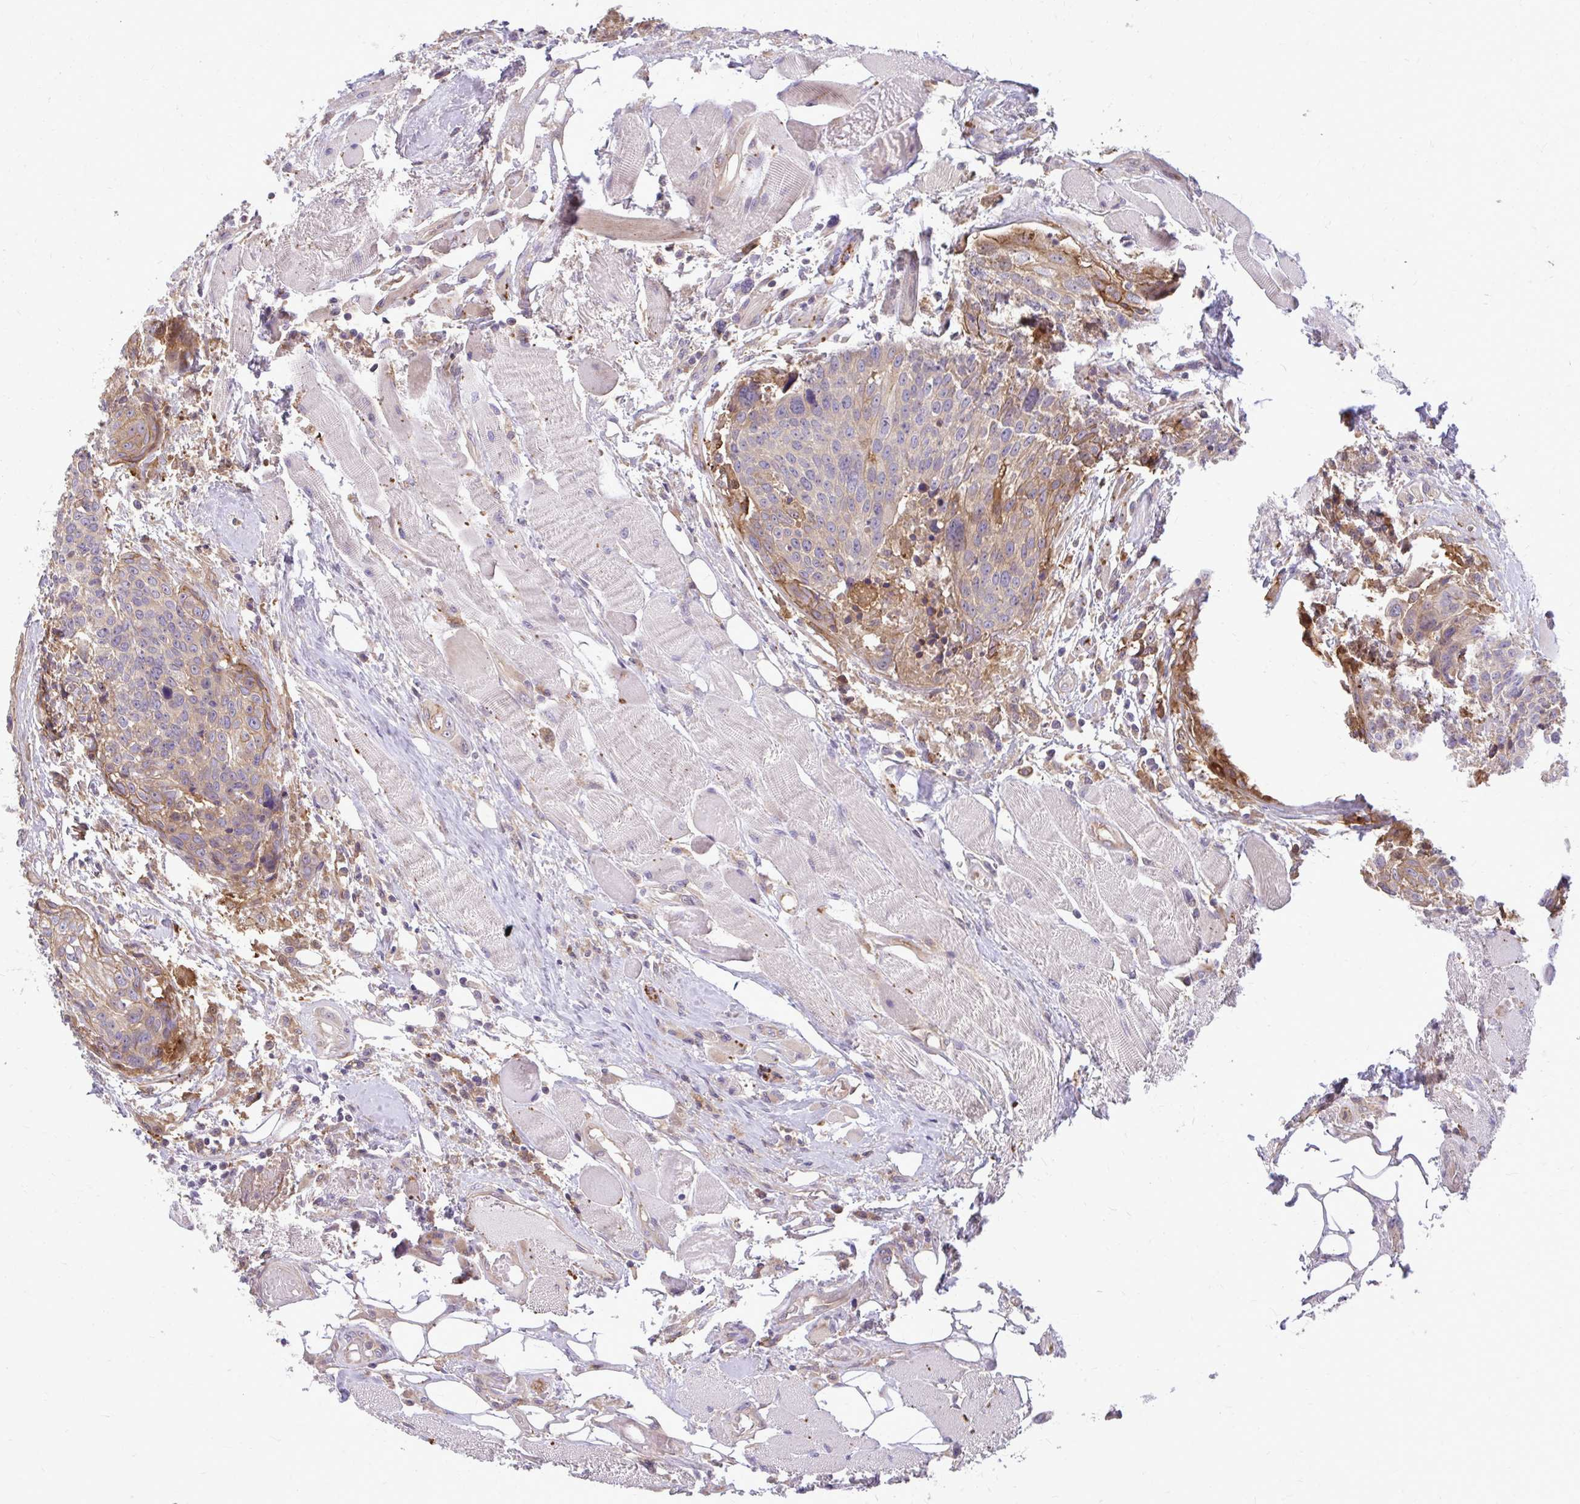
{"staining": {"intensity": "moderate", "quantity": "<25%", "location": "cytoplasmic/membranous"}, "tissue": "head and neck cancer", "cell_type": "Tumor cells", "image_type": "cancer", "snomed": [{"axis": "morphology", "description": "Squamous cell carcinoma, NOS"}, {"axis": "topography", "description": "Oral tissue"}, {"axis": "topography", "description": "Head-Neck"}], "caption": "There is low levels of moderate cytoplasmic/membranous positivity in tumor cells of squamous cell carcinoma (head and neck), as demonstrated by immunohistochemical staining (brown color).", "gene": "OXNAD1", "patient": {"sex": "male", "age": 64}}